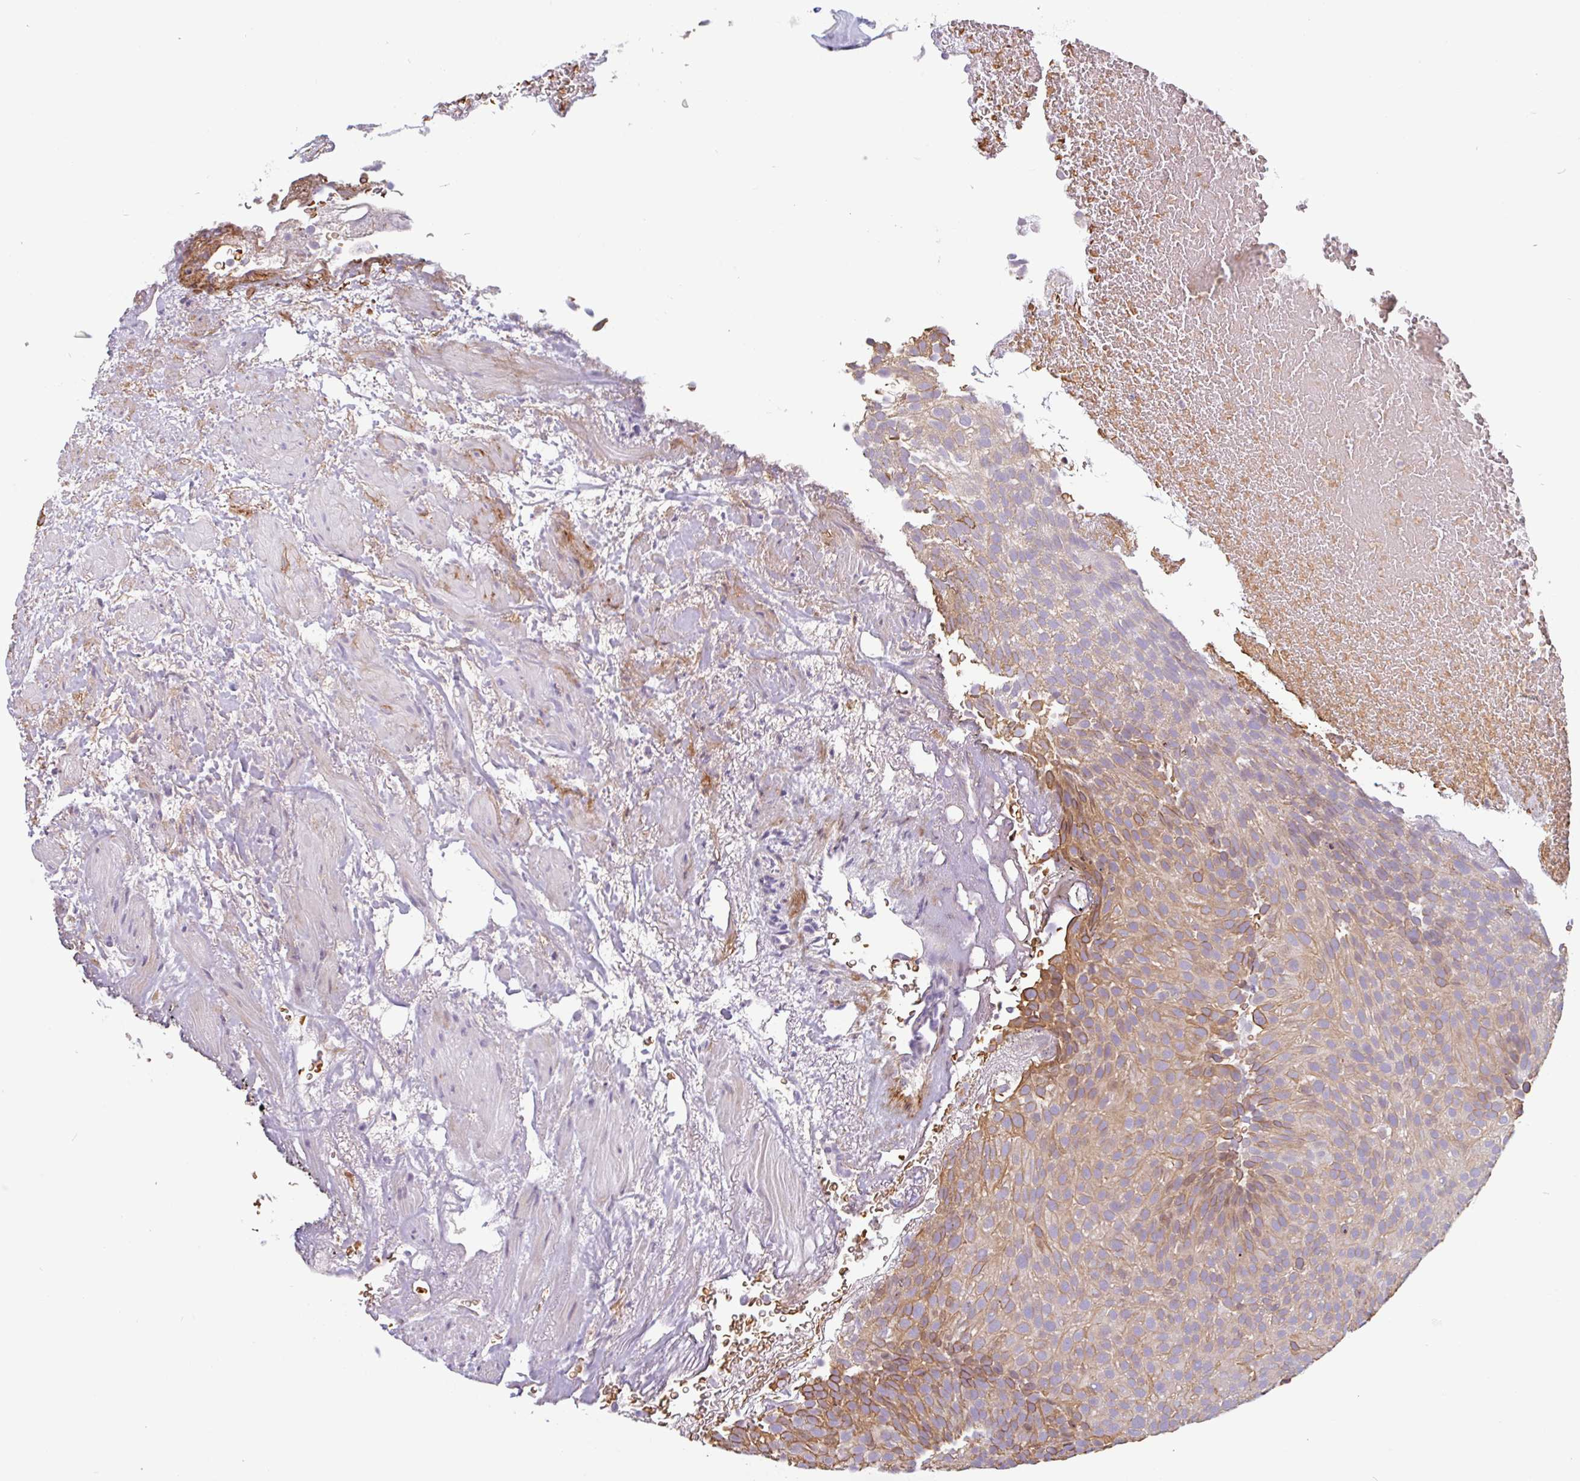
{"staining": {"intensity": "moderate", "quantity": ">75%", "location": "cytoplasmic/membranous"}, "tissue": "urothelial cancer", "cell_type": "Tumor cells", "image_type": "cancer", "snomed": [{"axis": "morphology", "description": "Urothelial carcinoma, Low grade"}, {"axis": "topography", "description": "Urinary bladder"}], "caption": "This is a photomicrograph of immunohistochemistry (IHC) staining of urothelial cancer, which shows moderate staining in the cytoplasmic/membranous of tumor cells.", "gene": "TMEM119", "patient": {"sex": "male", "age": 78}}